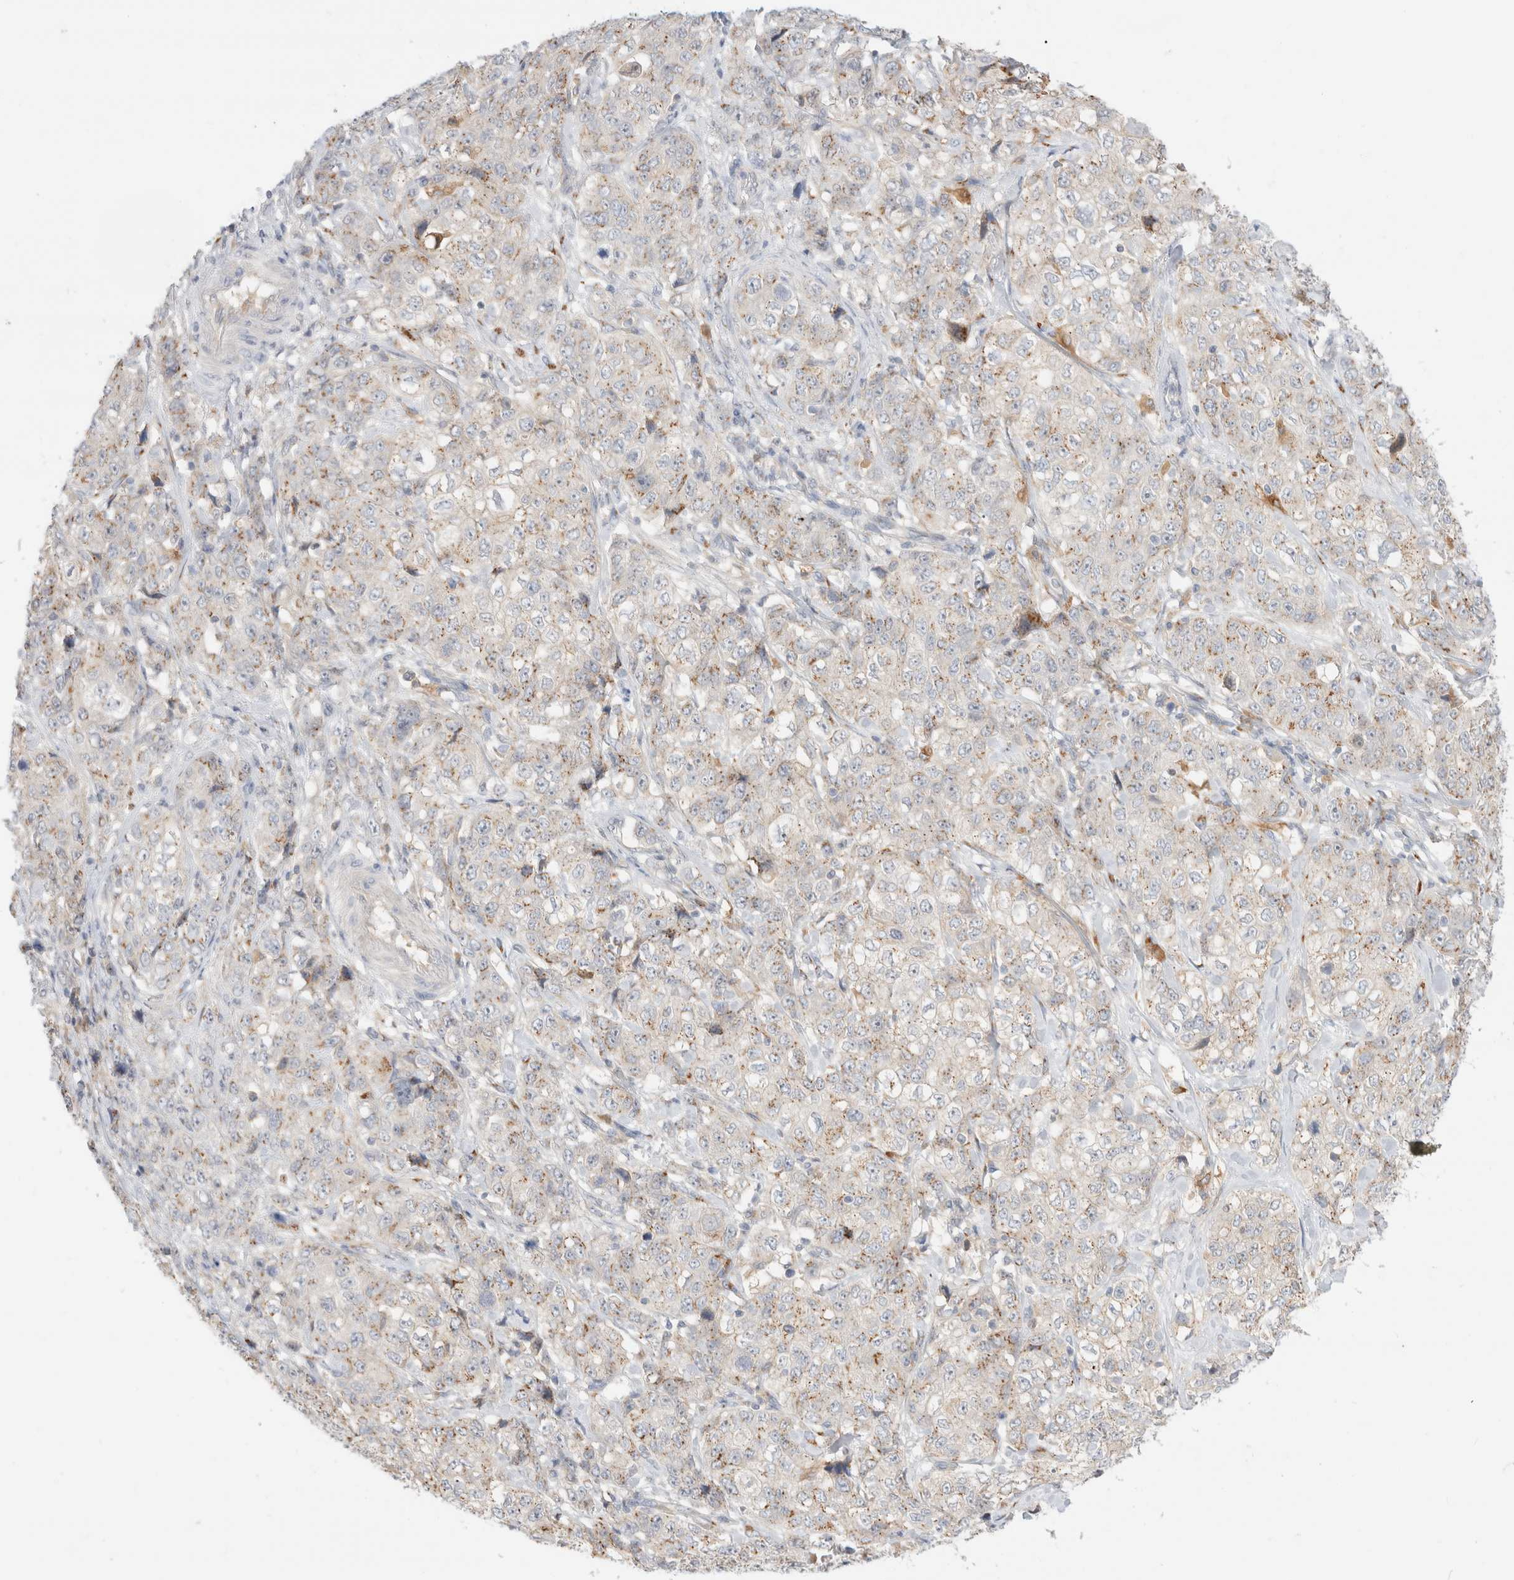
{"staining": {"intensity": "weak", "quantity": "25%-75%", "location": "cytoplasmic/membranous"}, "tissue": "stomach cancer", "cell_type": "Tumor cells", "image_type": "cancer", "snomed": [{"axis": "morphology", "description": "Adenocarcinoma, NOS"}, {"axis": "topography", "description": "Stomach"}], "caption": "Protein expression analysis of stomach adenocarcinoma demonstrates weak cytoplasmic/membranous positivity in approximately 25%-75% of tumor cells.", "gene": "EFCAB13", "patient": {"sex": "male", "age": 48}}